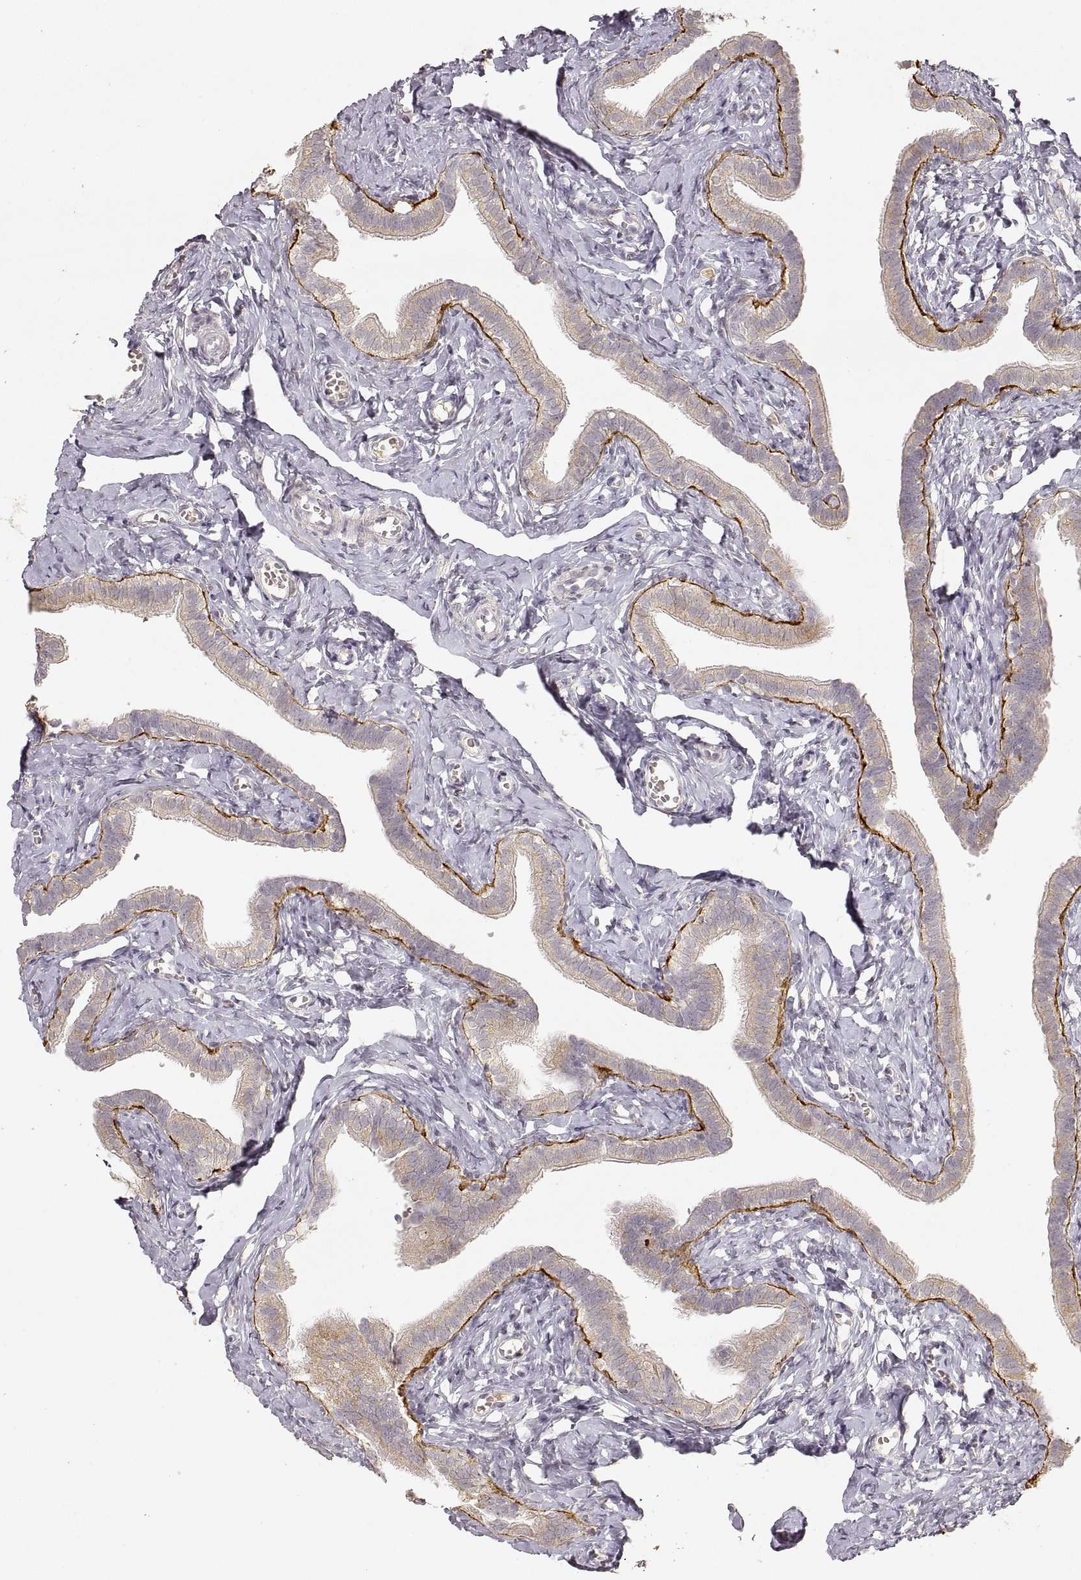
{"staining": {"intensity": "moderate", "quantity": "<25%", "location": "cytoplasmic/membranous"}, "tissue": "fallopian tube", "cell_type": "Glandular cells", "image_type": "normal", "snomed": [{"axis": "morphology", "description": "Normal tissue, NOS"}, {"axis": "topography", "description": "Fallopian tube"}], "caption": "Immunohistochemistry (DAB (3,3'-diaminobenzidine)) staining of benign fallopian tube reveals moderate cytoplasmic/membranous protein expression in approximately <25% of glandular cells.", "gene": "LAMC2", "patient": {"sex": "female", "age": 41}}